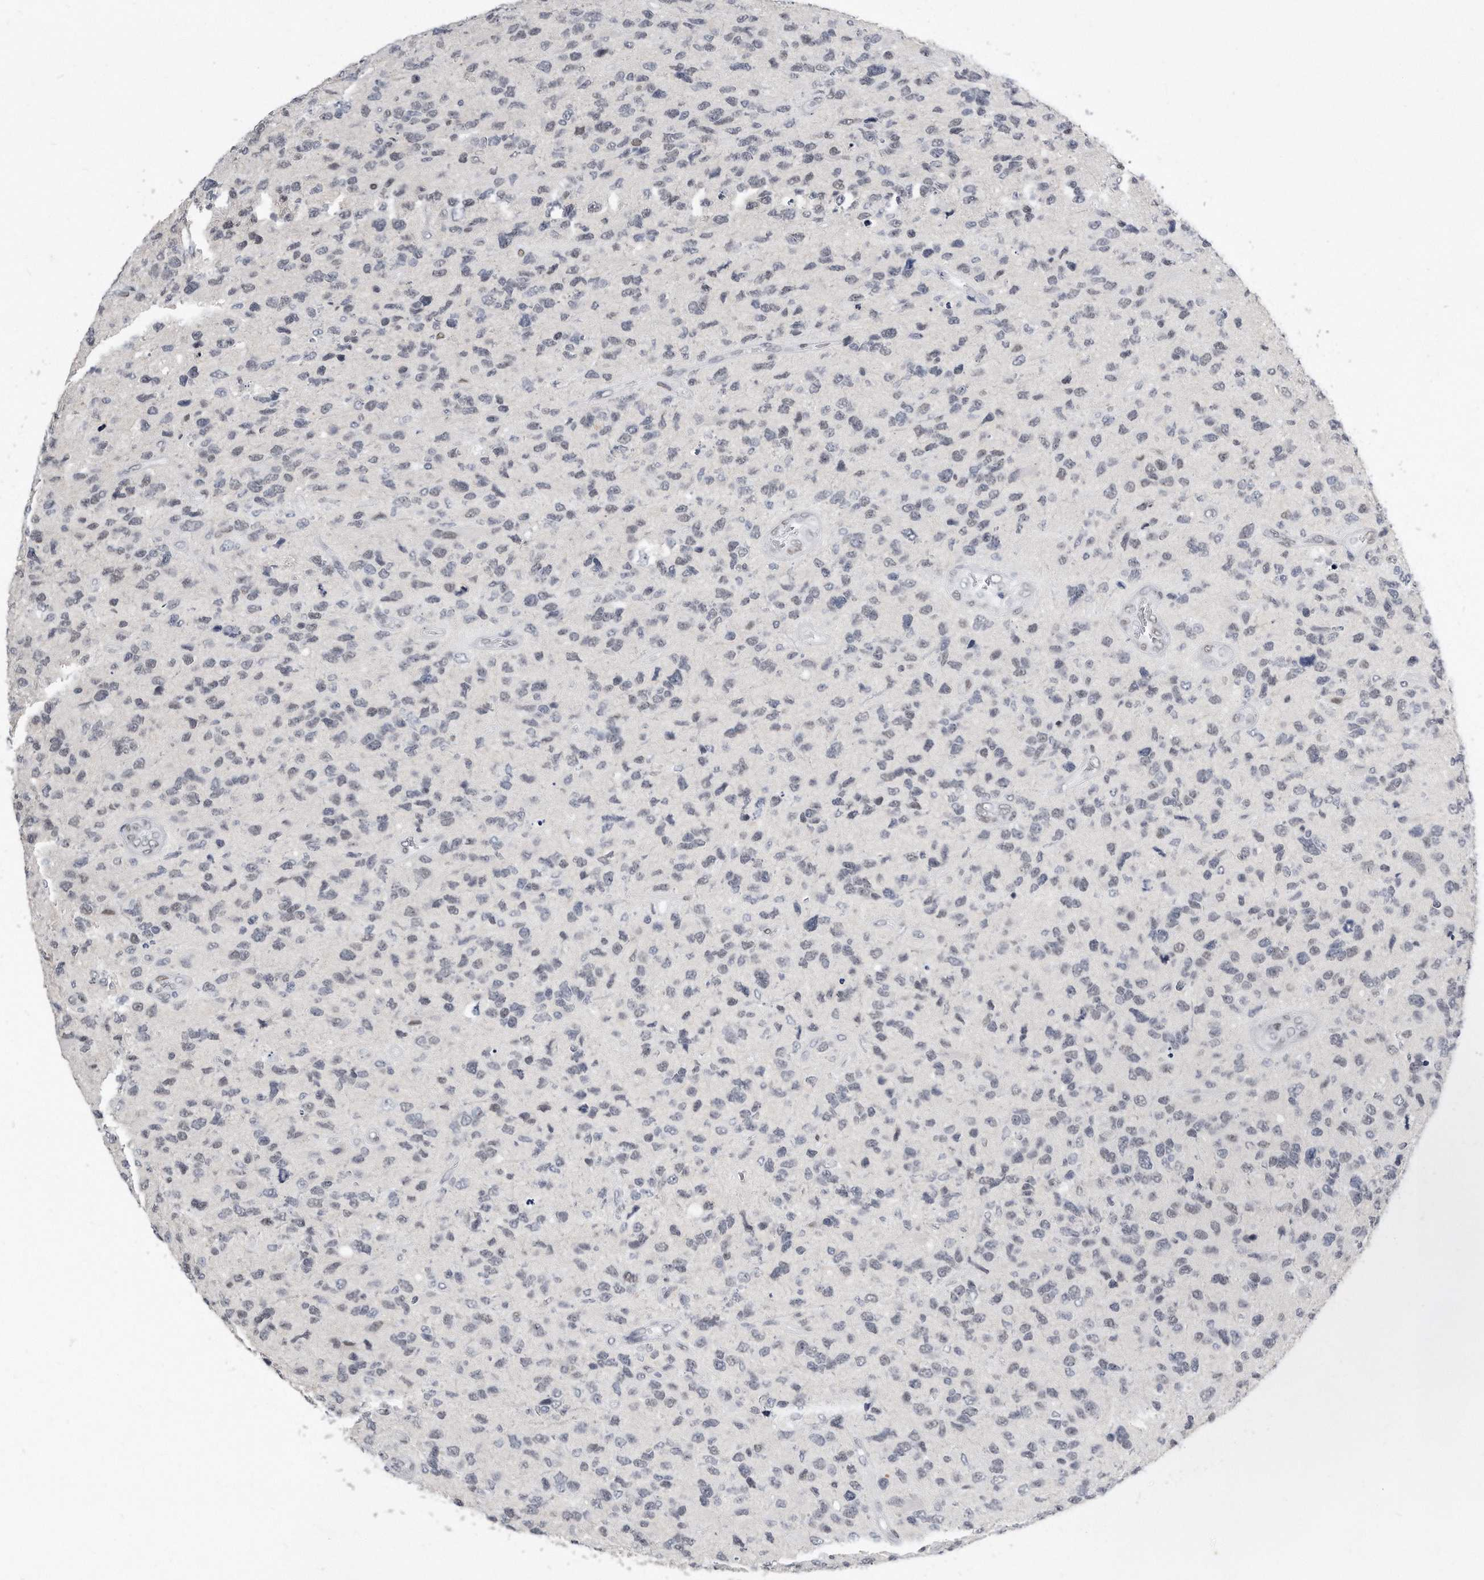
{"staining": {"intensity": "weak", "quantity": "<25%", "location": "nuclear"}, "tissue": "glioma", "cell_type": "Tumor cells", "image_type": "cancer", "snomed": [{"axis": "morphology", "description": "Glioma, malignant, High grade"}, {"axis": "topography", "description": "Brain"}], "caption": "Human malignant glioma (high-grade) stained for a protein using immunohistochemistry reveals no expression in tumor cells.", "gene": "CTBP2", "patient": {"sex": "female", "age": 58}}